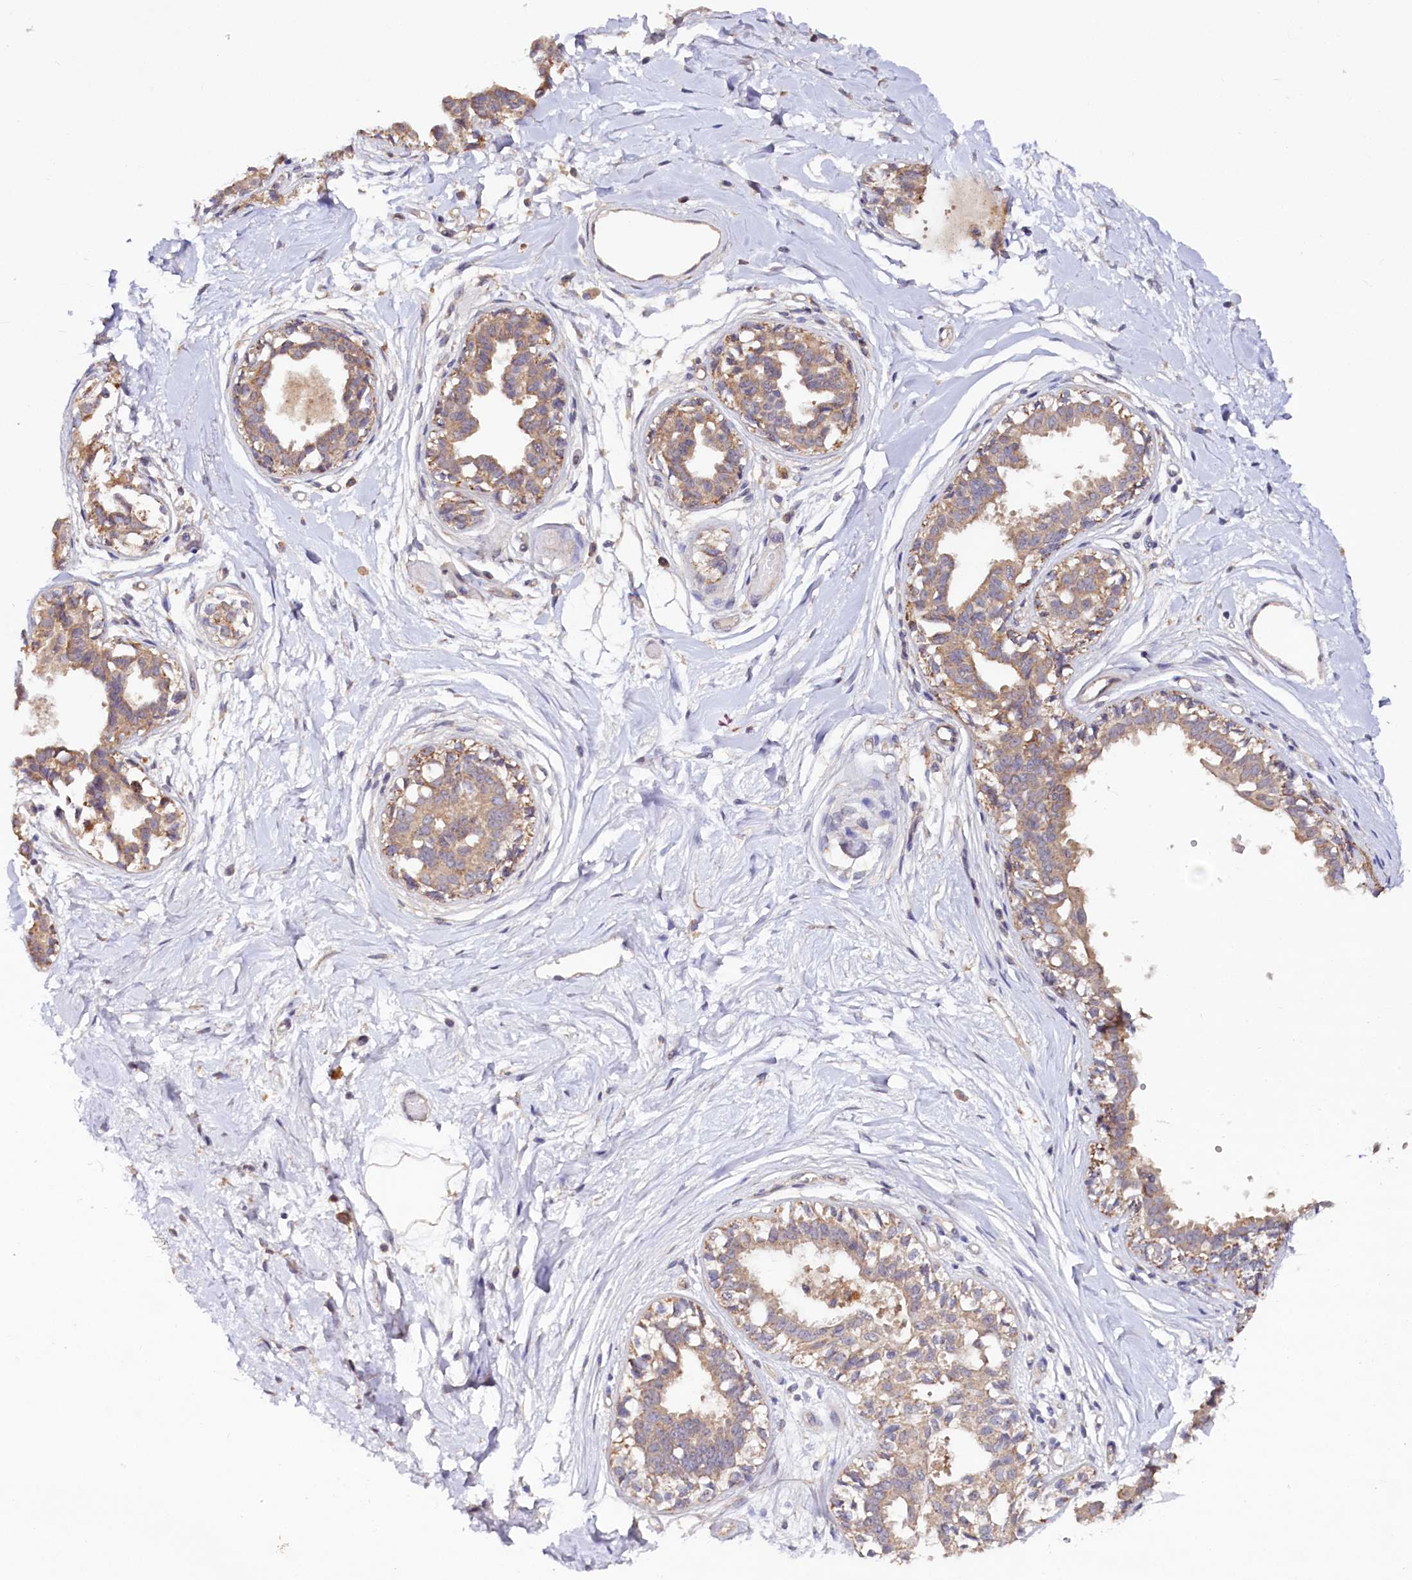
{"staining": {"intensity": "negative", "quantity": "none", "location": "none"}, "tissue": "breast", "cell_type": "Adipocytes", "image_type": "normal", "snomed": [{"axis": "morphology", "description": "Normal tissue, NOS"}, {"axis": "topography", "description": "Breast"}], "caption": "Protein analysis of benign breast shows no significant expression in adipocytes.", "gene": "ETFBKMT", "patient": {"sex": "female", "age": 45}}